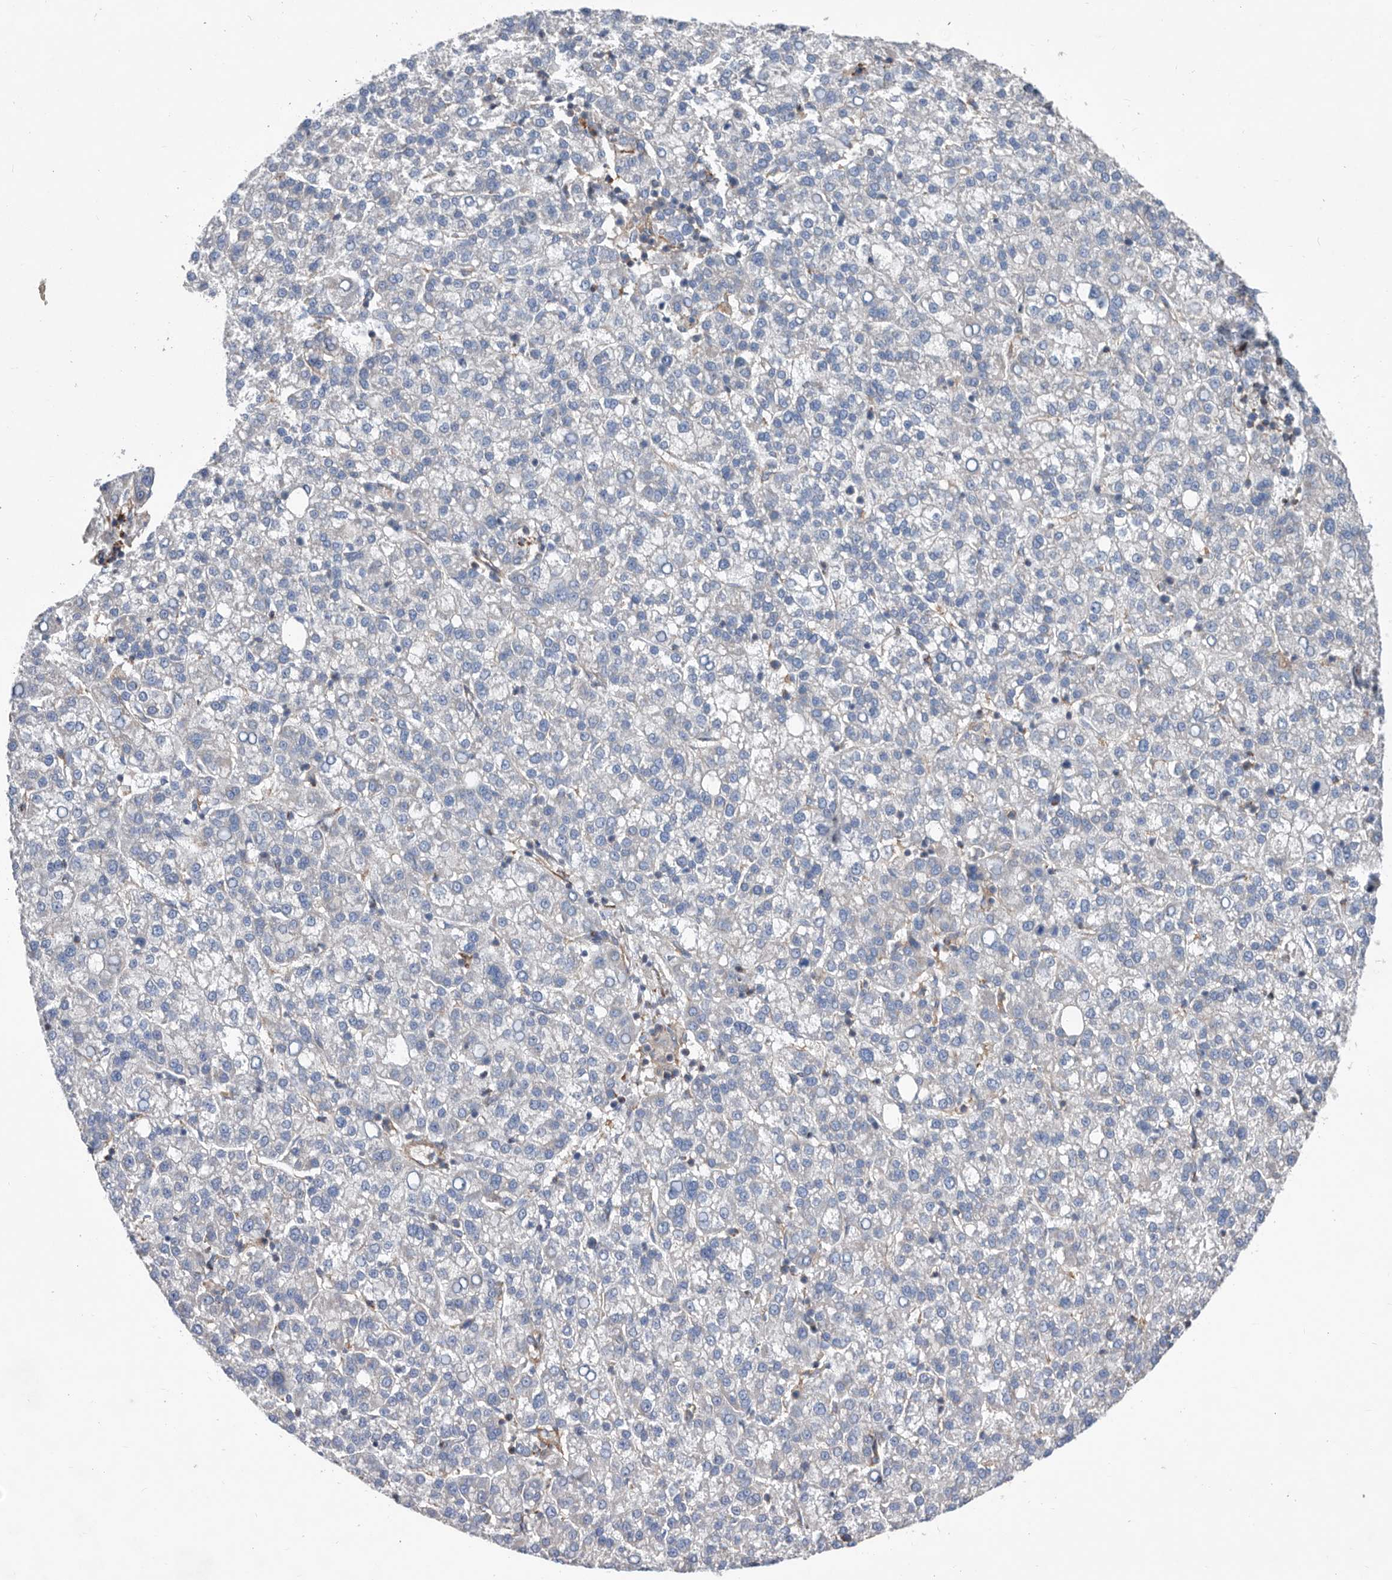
{"staining": {"intensity": "negative", "quantity": "none", "location": "none"}, "tissue": "liver cancer", "cell_type": "Tumor cells", "image_type": "cancer", "snomed": [{"axis": "morphology", "description": "Carcinoma, Hepatocellular, NOS"}, {"axis": "topography", "description": "Liver"}], "caption": "A micrograph of hepatocellular carcinoma (liver) stained for a protein reveals no brown staining in tumor cells.", "gene": "ATP13A3", "patient": {"sex": "female", "age": 58}}